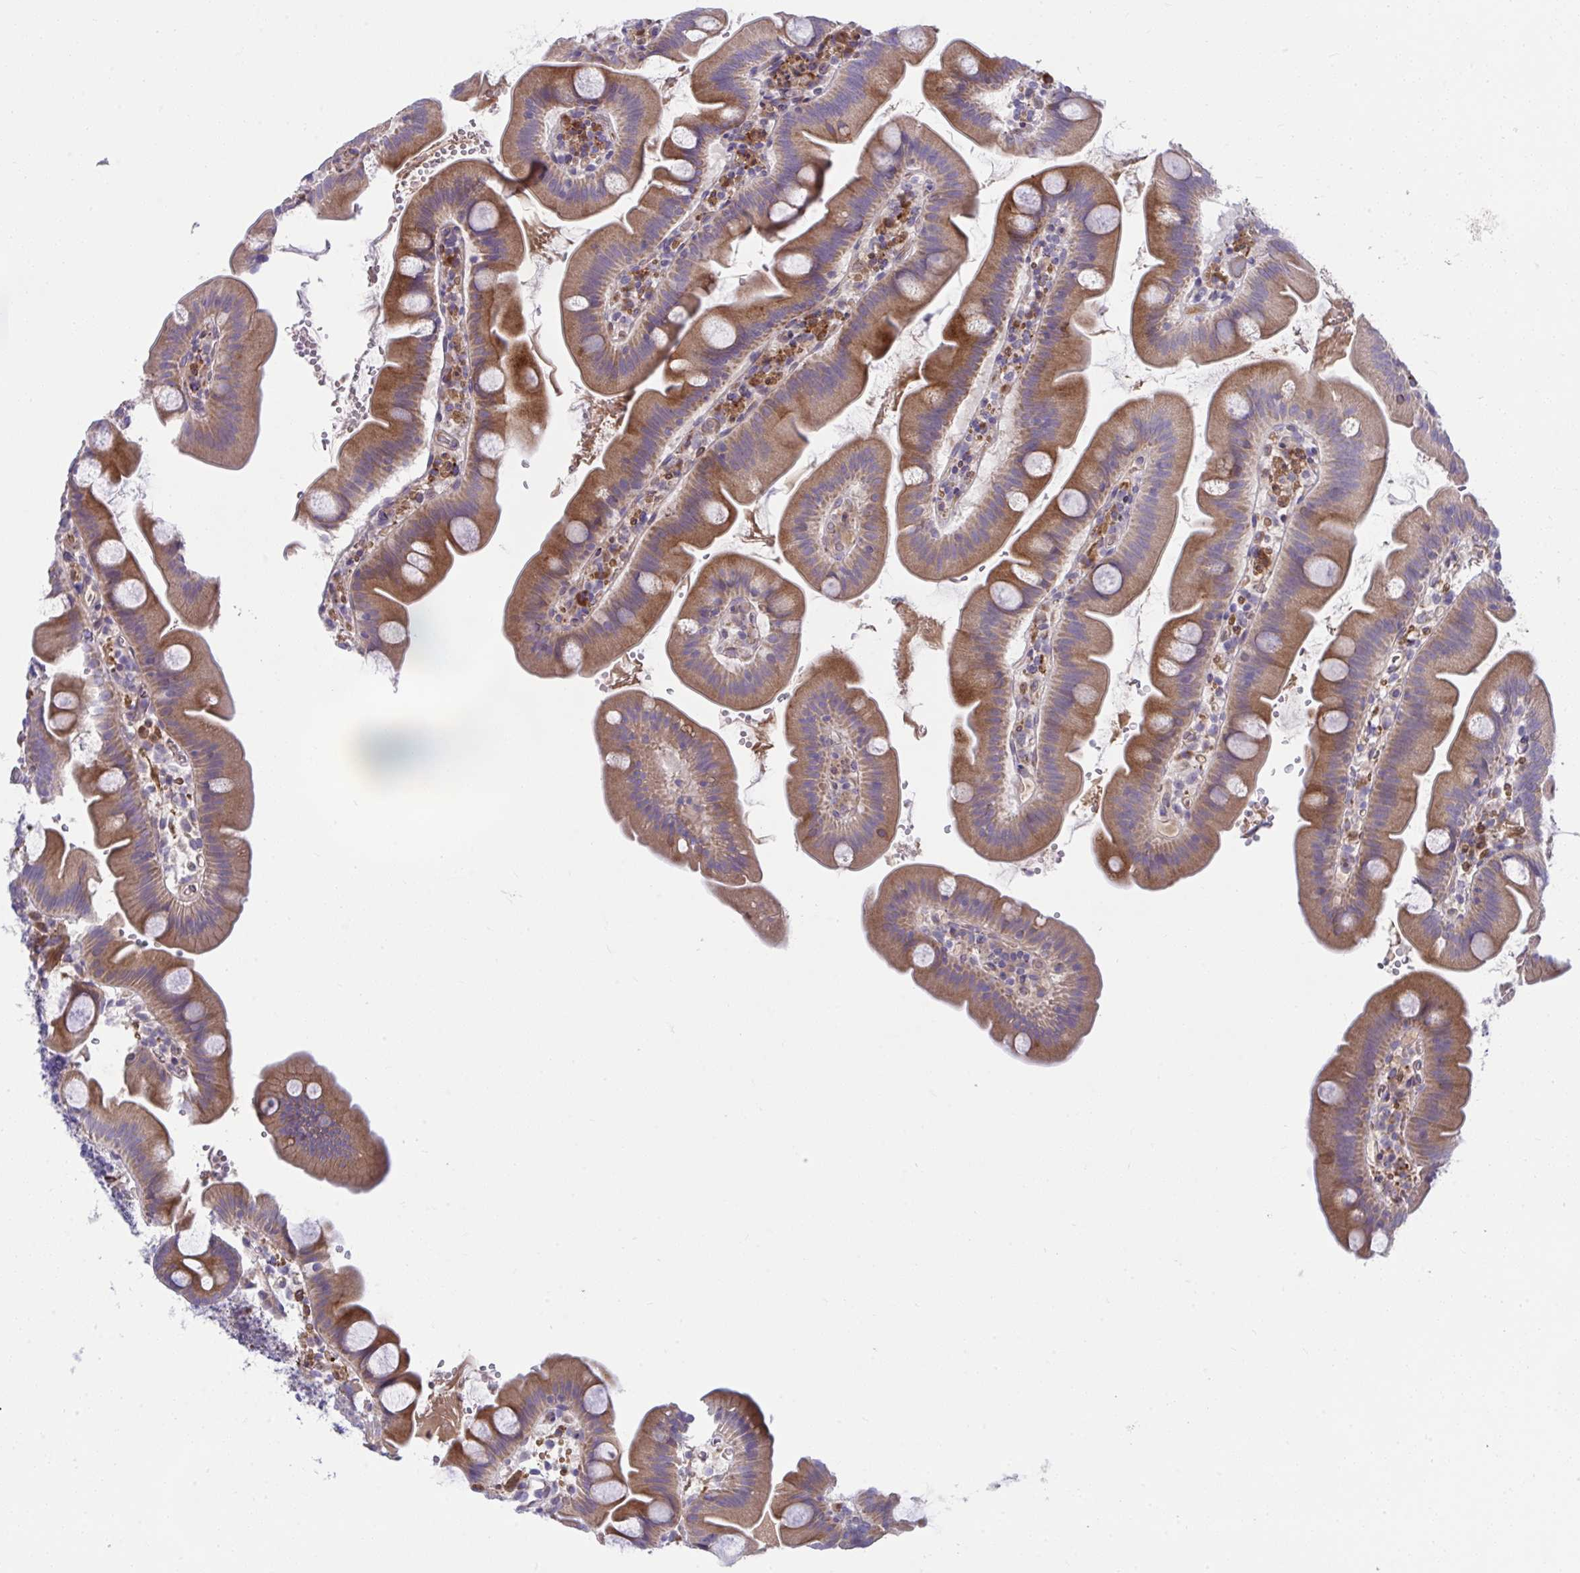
{"staining": {"intensity": "strong", "quantity": ">75%", "location": "cytoplasmic/membranous"}, "tissue": "small intestine", "cell_type": "Glandular cells", "image_type": "normal", "snomed": [{"axis": "morphology", "description": "Normal tissue, NOS"}, {"axis": "topography", "description": "Small intestine"}], "caption": "Protein staining of normal small intestine reveals strong cytoplasmic/membranous expression in about >75% of glandular cells.", "gene": "PIGZ", "patient": {"sex": "female", "age": 68}}